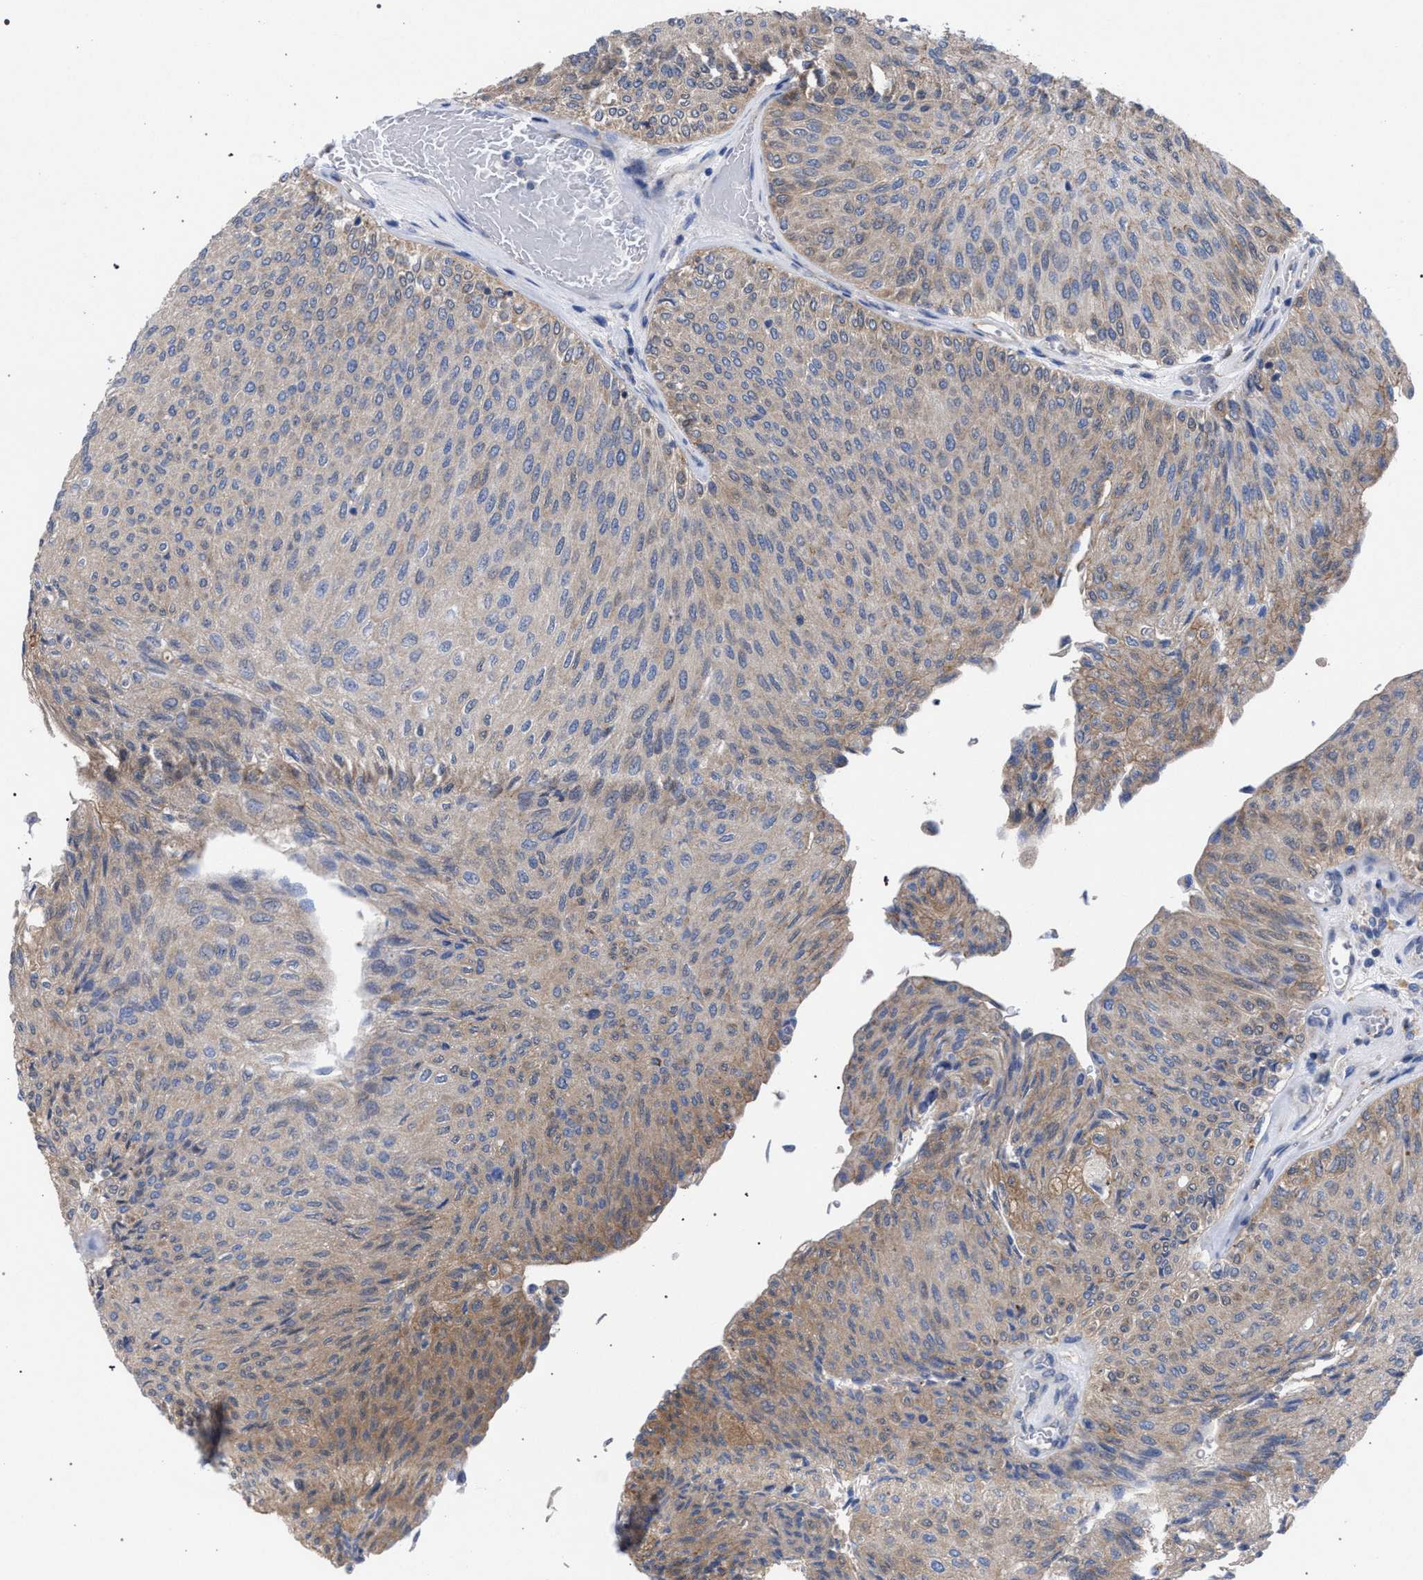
{"staining": {"intensity": "weak", "quantity": "25%-75%", "location": "cytoplasmic/membranous"}, "tissue": "urothelial cancer", "cell_type": "Tumor cells", "image_type": "cancer", "snomed": [{"axis": "morphology", "description": "Urothelial carcinoma, Low grade"}, {"axis": "topography", "description": "Urinary bladder"}], "caption": "Immunohistochemical staining of urothelial cancer reveals low levels of weak cytoplasmic/membranous protein staining in approximately 25%-75% of tumor cells.", "gene": "GMPR", "patient": {"sex": "male", "age": 78}}